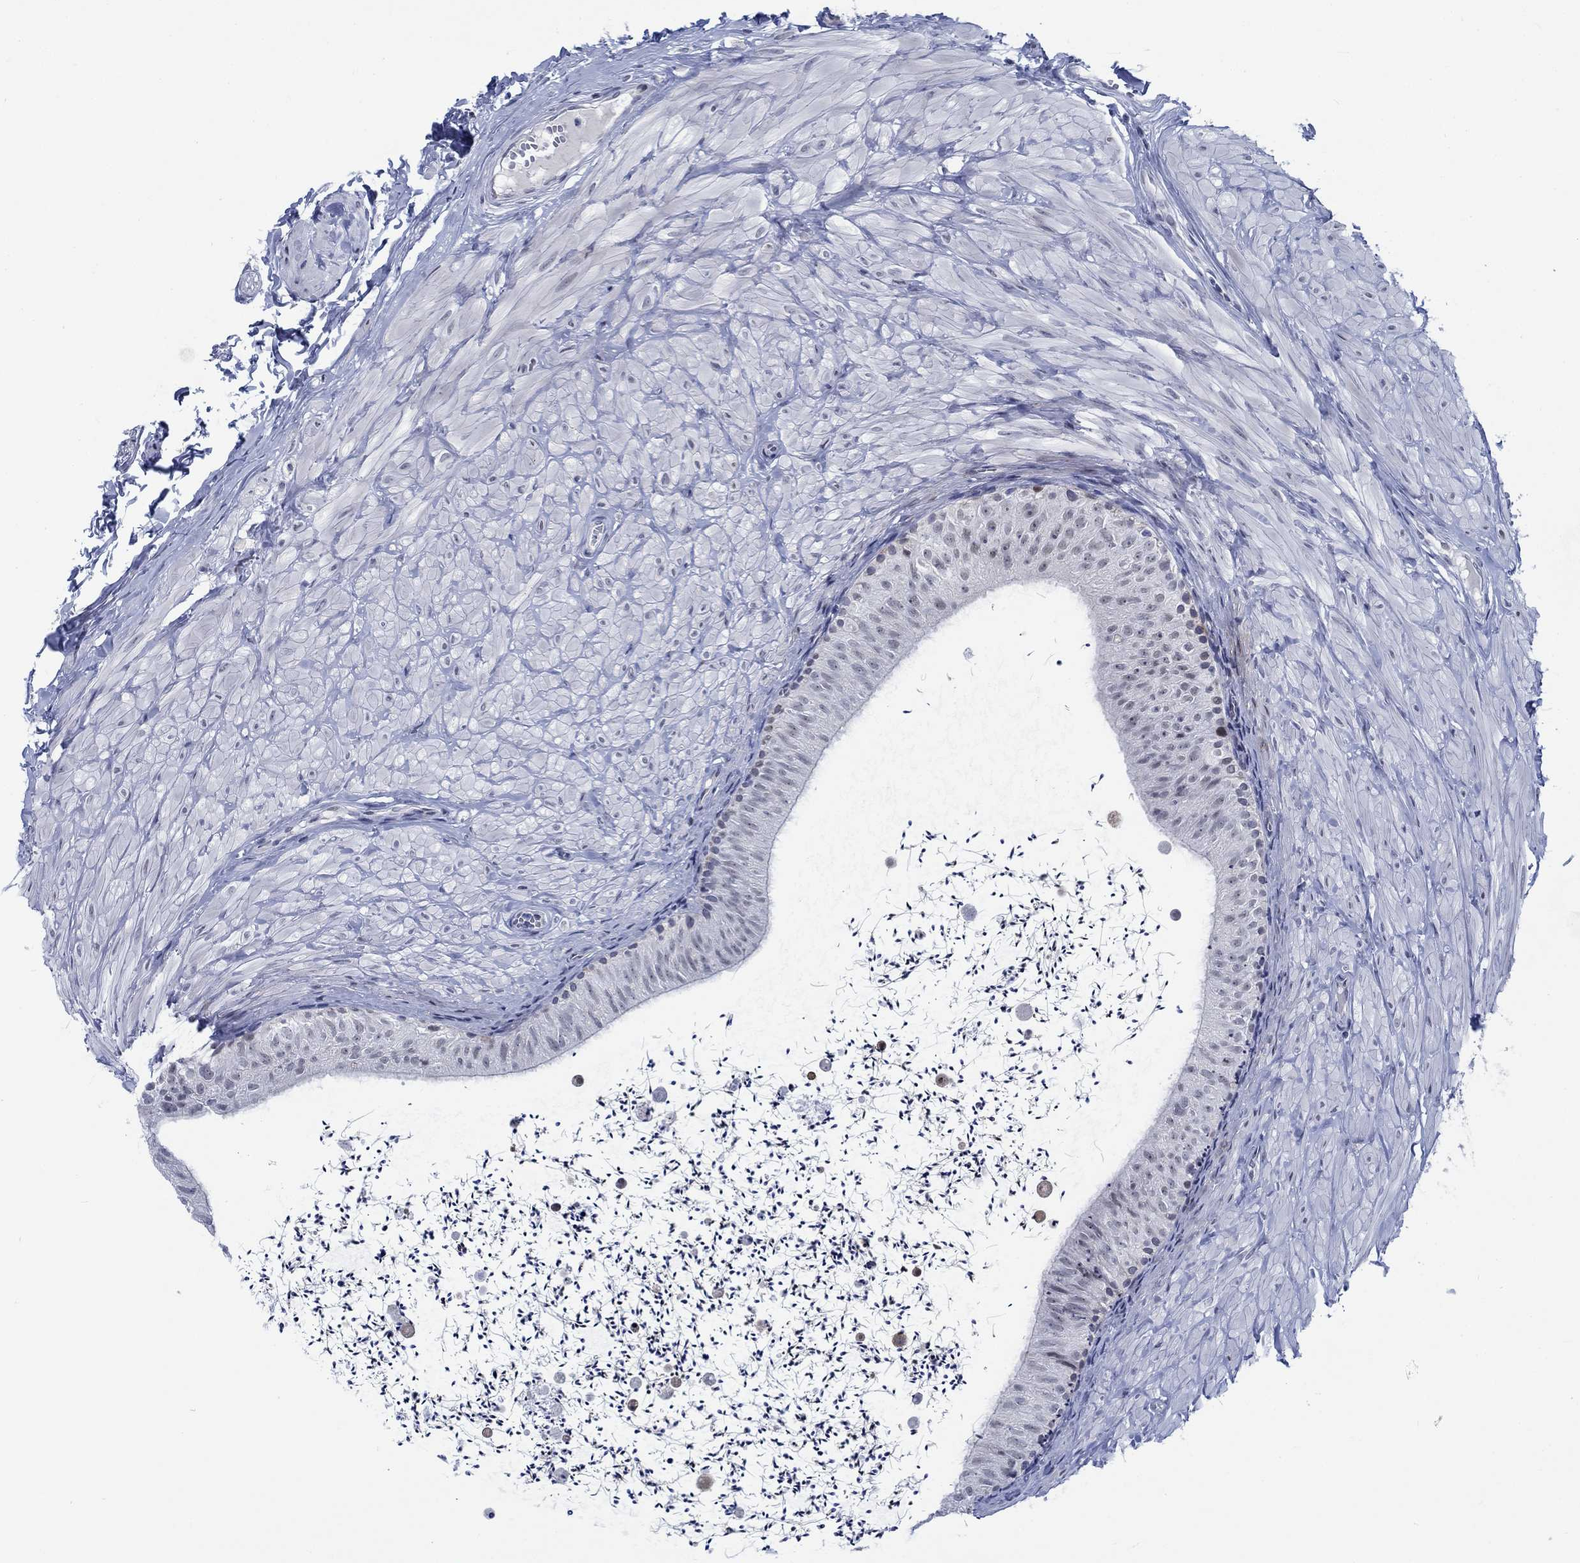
{"staining": {"intensity": "negative", "quantity": "none", "location": "none"}, "tissue": "epididymis", "cell_type": "Glandular cells", "image_type": "normal", "snomed": [{"axis": "morphology", "description": "Normal tissue, NOS"}, {"axis": "topography", "description": "Epididymis"}], "caption": "High power microscopy photomicrograph of an immunohistochemistry (IHC) histopathology image of benign epididymis, revealing no significant positivity in glandular cells. The staining is performed using DAB (3,3'-diaminobenzidine) brown chromogen with nuclei counter-stained in using hematoxylin.", "gene": "NEU3", "patient": {"sex": "male", "age": 32}}